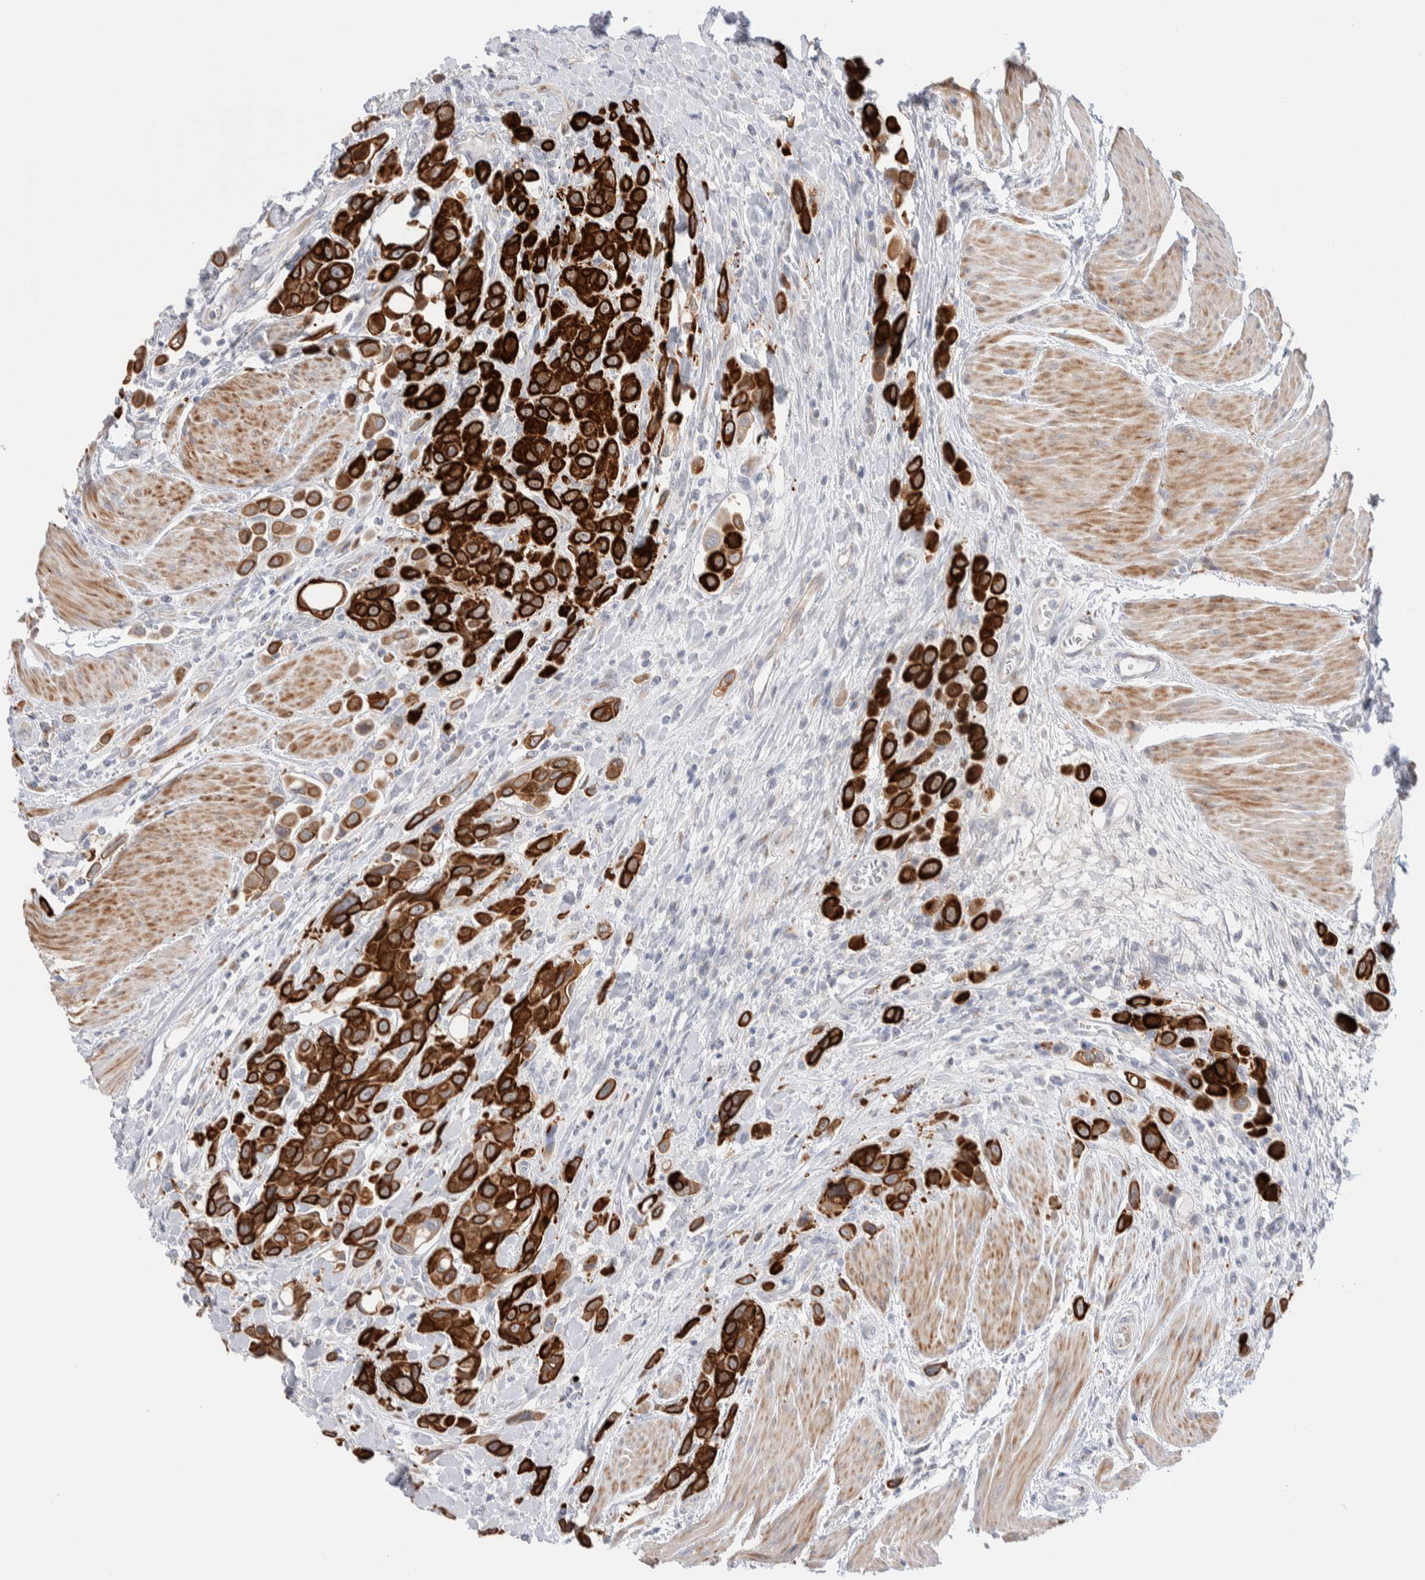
{"staining": {"intensity": "strong", "quantity": ">75%", "location": "cytoplasmic/membranous"}, "tissue": "urothelial cancer", "cell_type": "Tumor cells", "image_type": "cancer", "snomed": [{"axis": "morphology", "description": "Urothelial carcinoma, High grade"}, {"axis": "topography", "description": "Urinary bladder"}], "caption": "Immunohistochemical staining of human high-grade urothelial carcinoma reveals high levels of strong cytoplasmic/membranous protein expression in approximately >75% of tumor cells.", "gene": "C1orf112", "patient": {"sex": "male", "age": 50}}